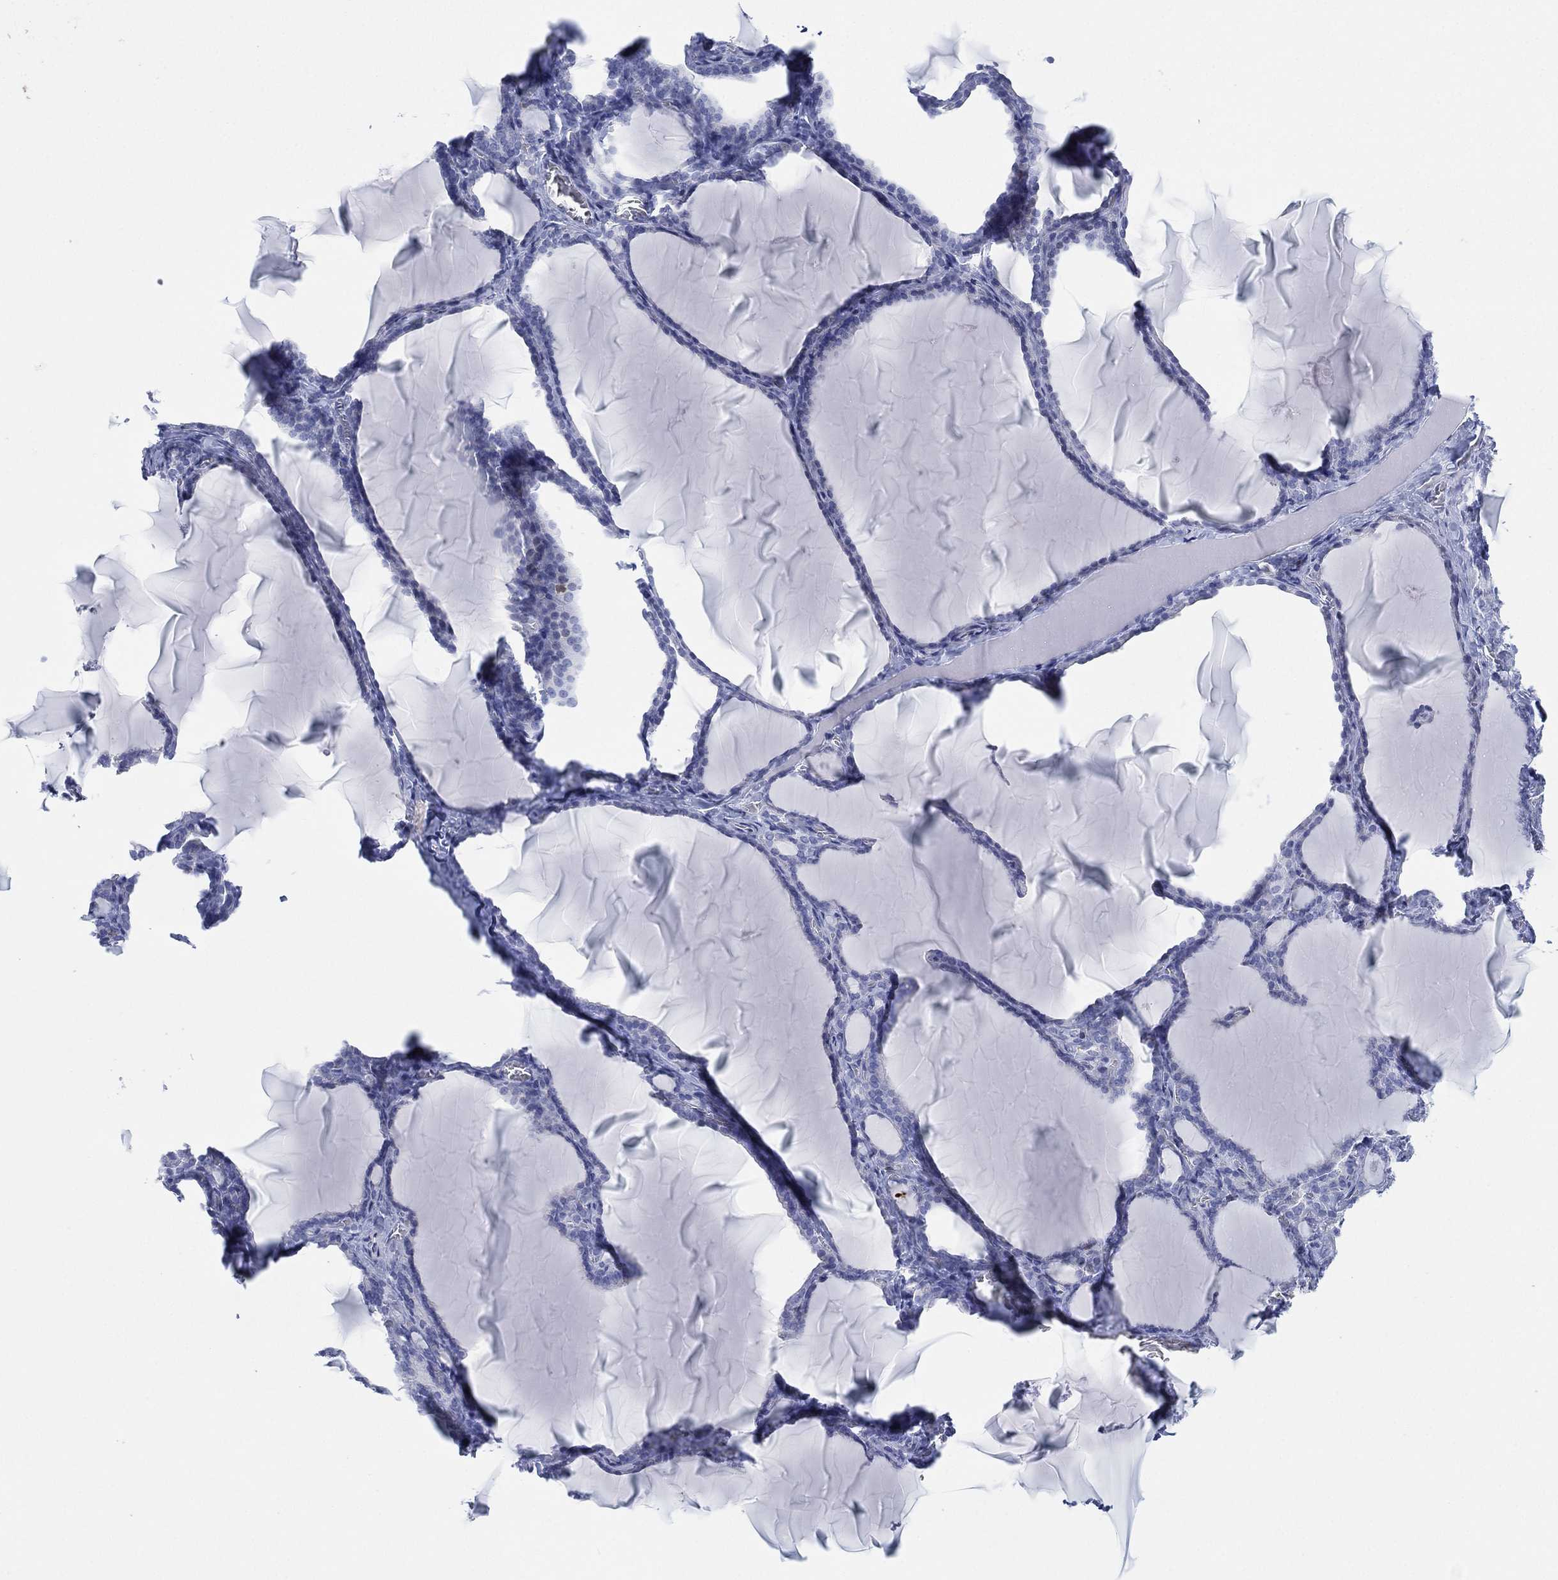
{"staining": {"intensity": "negative", "quantity": "none", "location": "none"}, "tissue": "thyroid gland", "cell_type": "Glandular cells", "image_type": "normal", "snomed": [{"axis": "morphology", "description": "Normal tissue, NOS"}, {"axis": "morphology", "description": "Hyperplasia, NOS"}, {"axis": "topography", "description": "Thyroid gland"}], "caption": "Immunohistochemistry micrograph of benign thyroid gland: human thyroid gland stained with DAB reveals no significant protein positivity in glandular cells. (DAB (3,3'-diaminobenzidine) immunohistochemistry (IHC) with hematoxylin counter stain).", "gene": "SEPTIN1", "patient": {"sex": "female", "age": 27}}